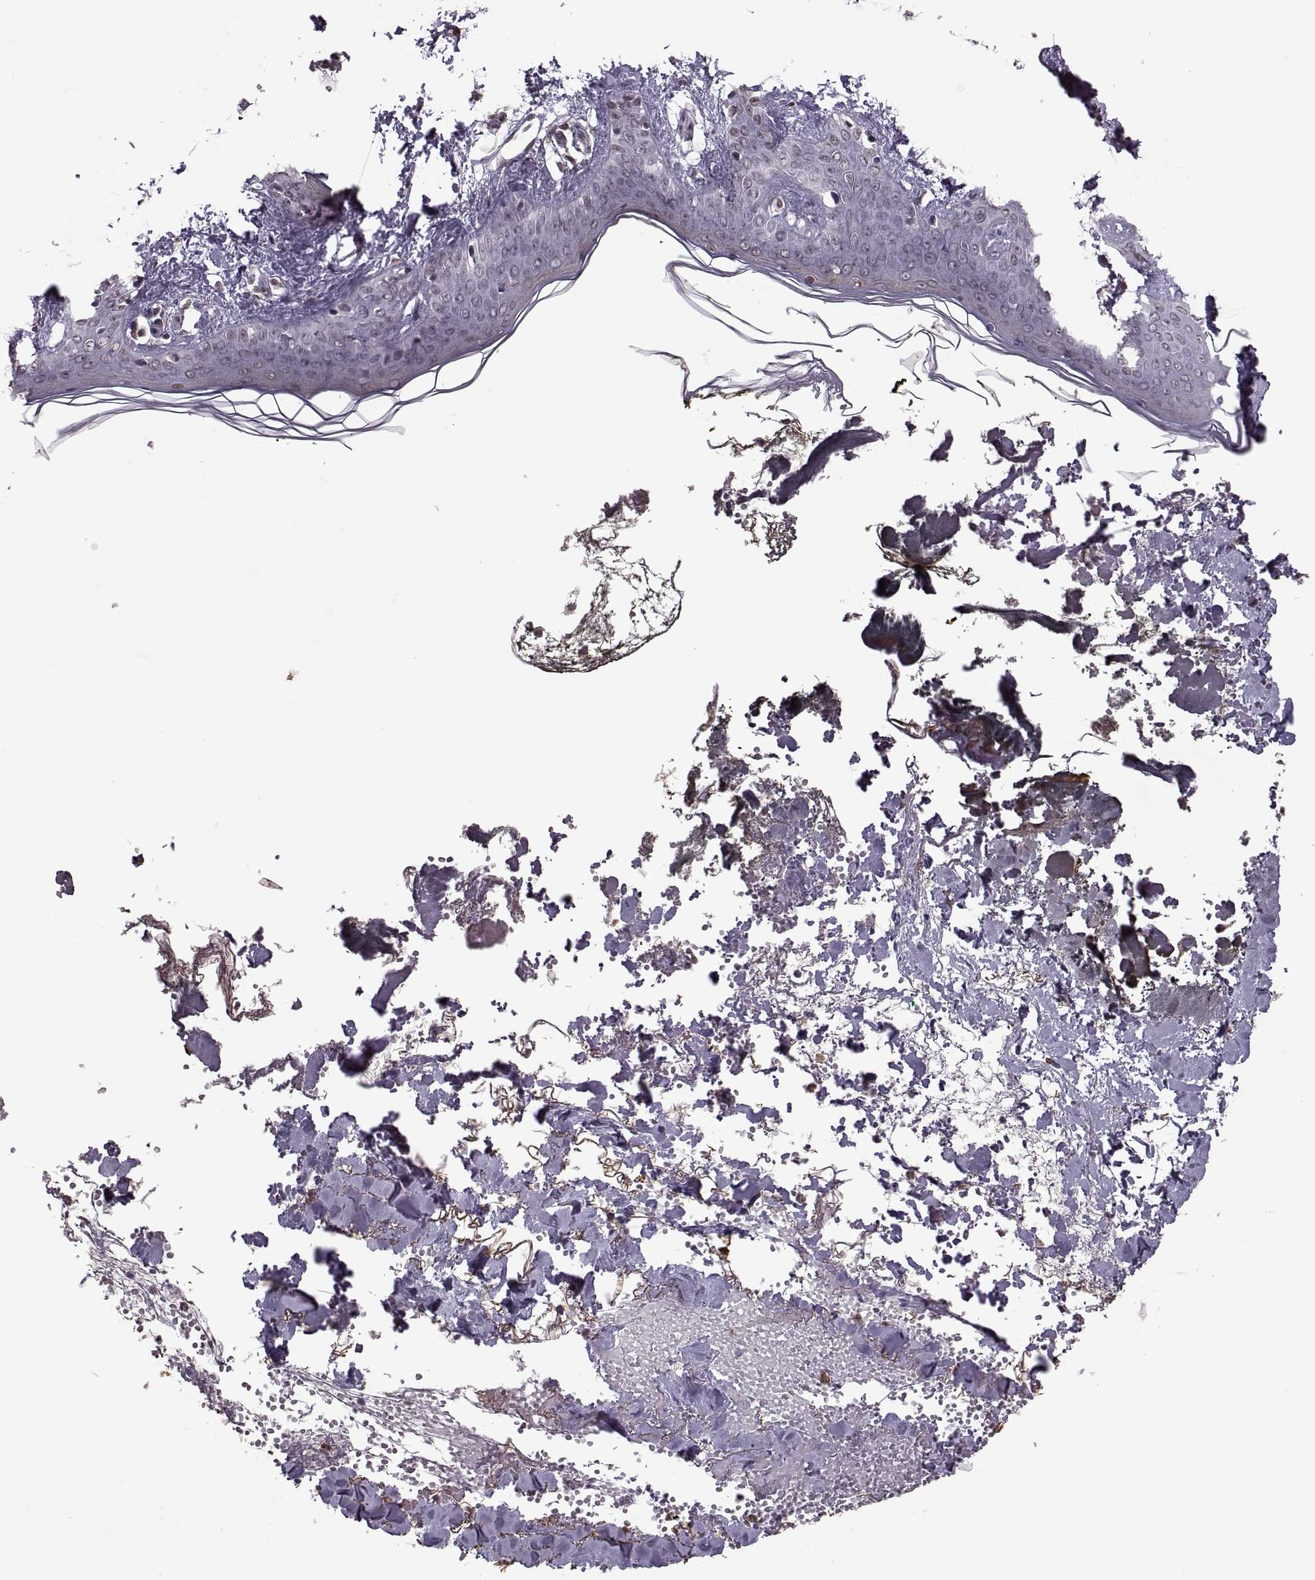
{"staining": {"intensity": "weak", "quantity": "<25%", "location": "cytoplasmic/membranous,nuclear"}, "tissue": "skin", "cell_type": "Fibroblasts", "image_type": "normal", "snomed": [{"axis": "morphology", "description": "Normal tissue, NOS"}, {"axis": "topography", "description": "Skin"}], "caption": "DAB immunohistochemical staining of normal skin shows no significant staining in fibroblasts.", "gene": "PALS1", "patient": {"sex": "female", "age": 34}}